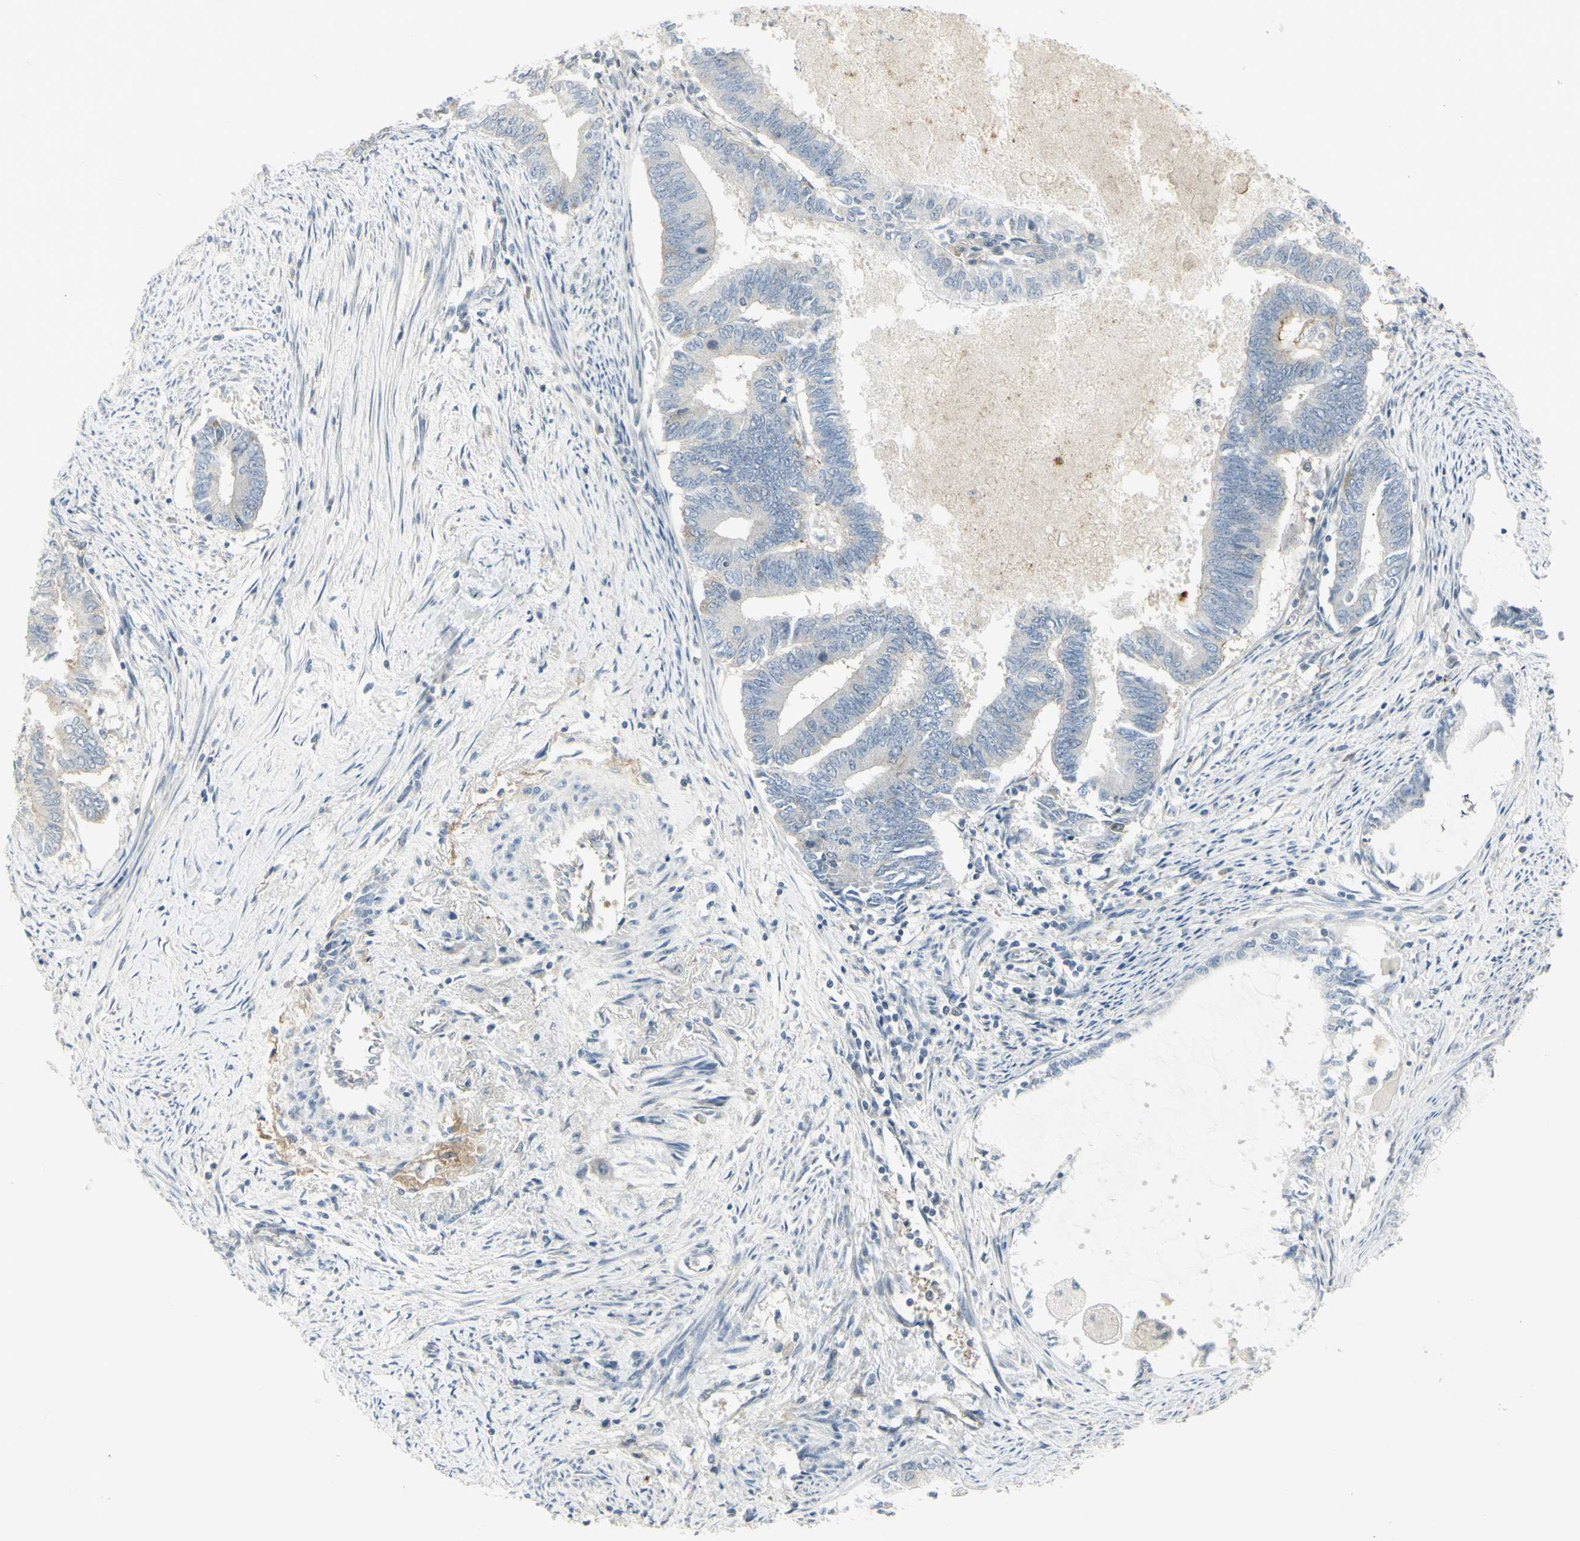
{"staining": {"intensity": "negative", "quantity": "none", "location": "none"}, "tissue": "endometrial cancer", "cell_type": "Tumor cells", "image_type": "cancer", "snomed": [{"axis": "morphology", "description": "Adenocarcinoma, NOS"}, {"axis": "topography", "description": "Endometrium"}], "caption": "High magnification brightfield microscopy of endometrial adenocarcinoma stained with DAB (brown) and counterstained with hematoxylin (blue): tumor cells show no significant positivity. (Brightfield microscopy of DAB (3,3'-diaminobenzidine) immunohistochemistry (IHC) at high magnification).", "gene": "CCNB2", "patient": {"sex": "female", "age": 86}}